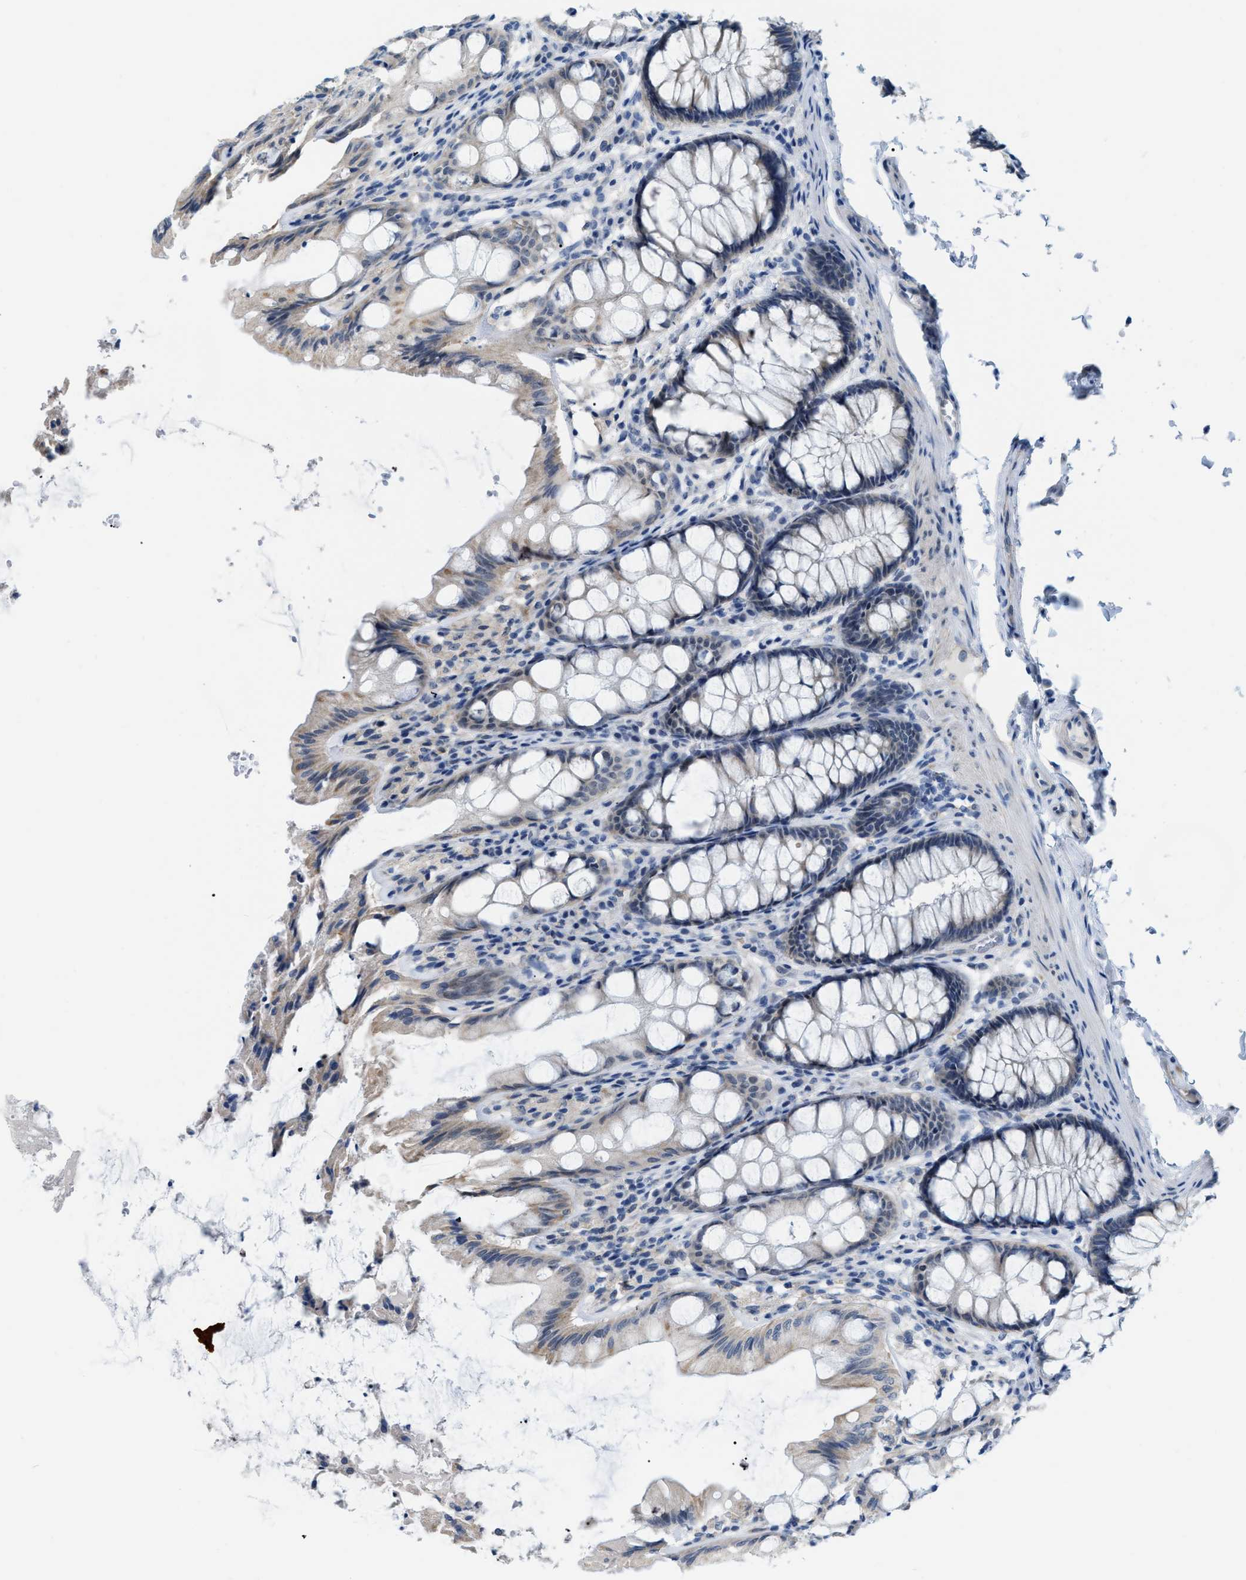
{"staining": {"intensity": "negative", "quantity": "none", "location": "none"}, "tissue": "colon", "cell_type": "Endothelial cells", "image_type": "normal", "snomed": [{"axis": "morphology", "description": "Normal tissue, NOS"}, {"axis": "topography", "description": "Colon"}], "caption": "DAB (3,3'-diaminobenzidine) immunohistochemical staining of normal human colon reveals no significant staining in endothelial cells. The staining was performed using DAB (3,3'-diaminobenzidine) to visualize the protein expression in brown, while the nuclei were stained in blue with hematoxylin (Magnification: 20x).", "gene": "PHRF1", "patient": {"sex": "male", "age": 47}}